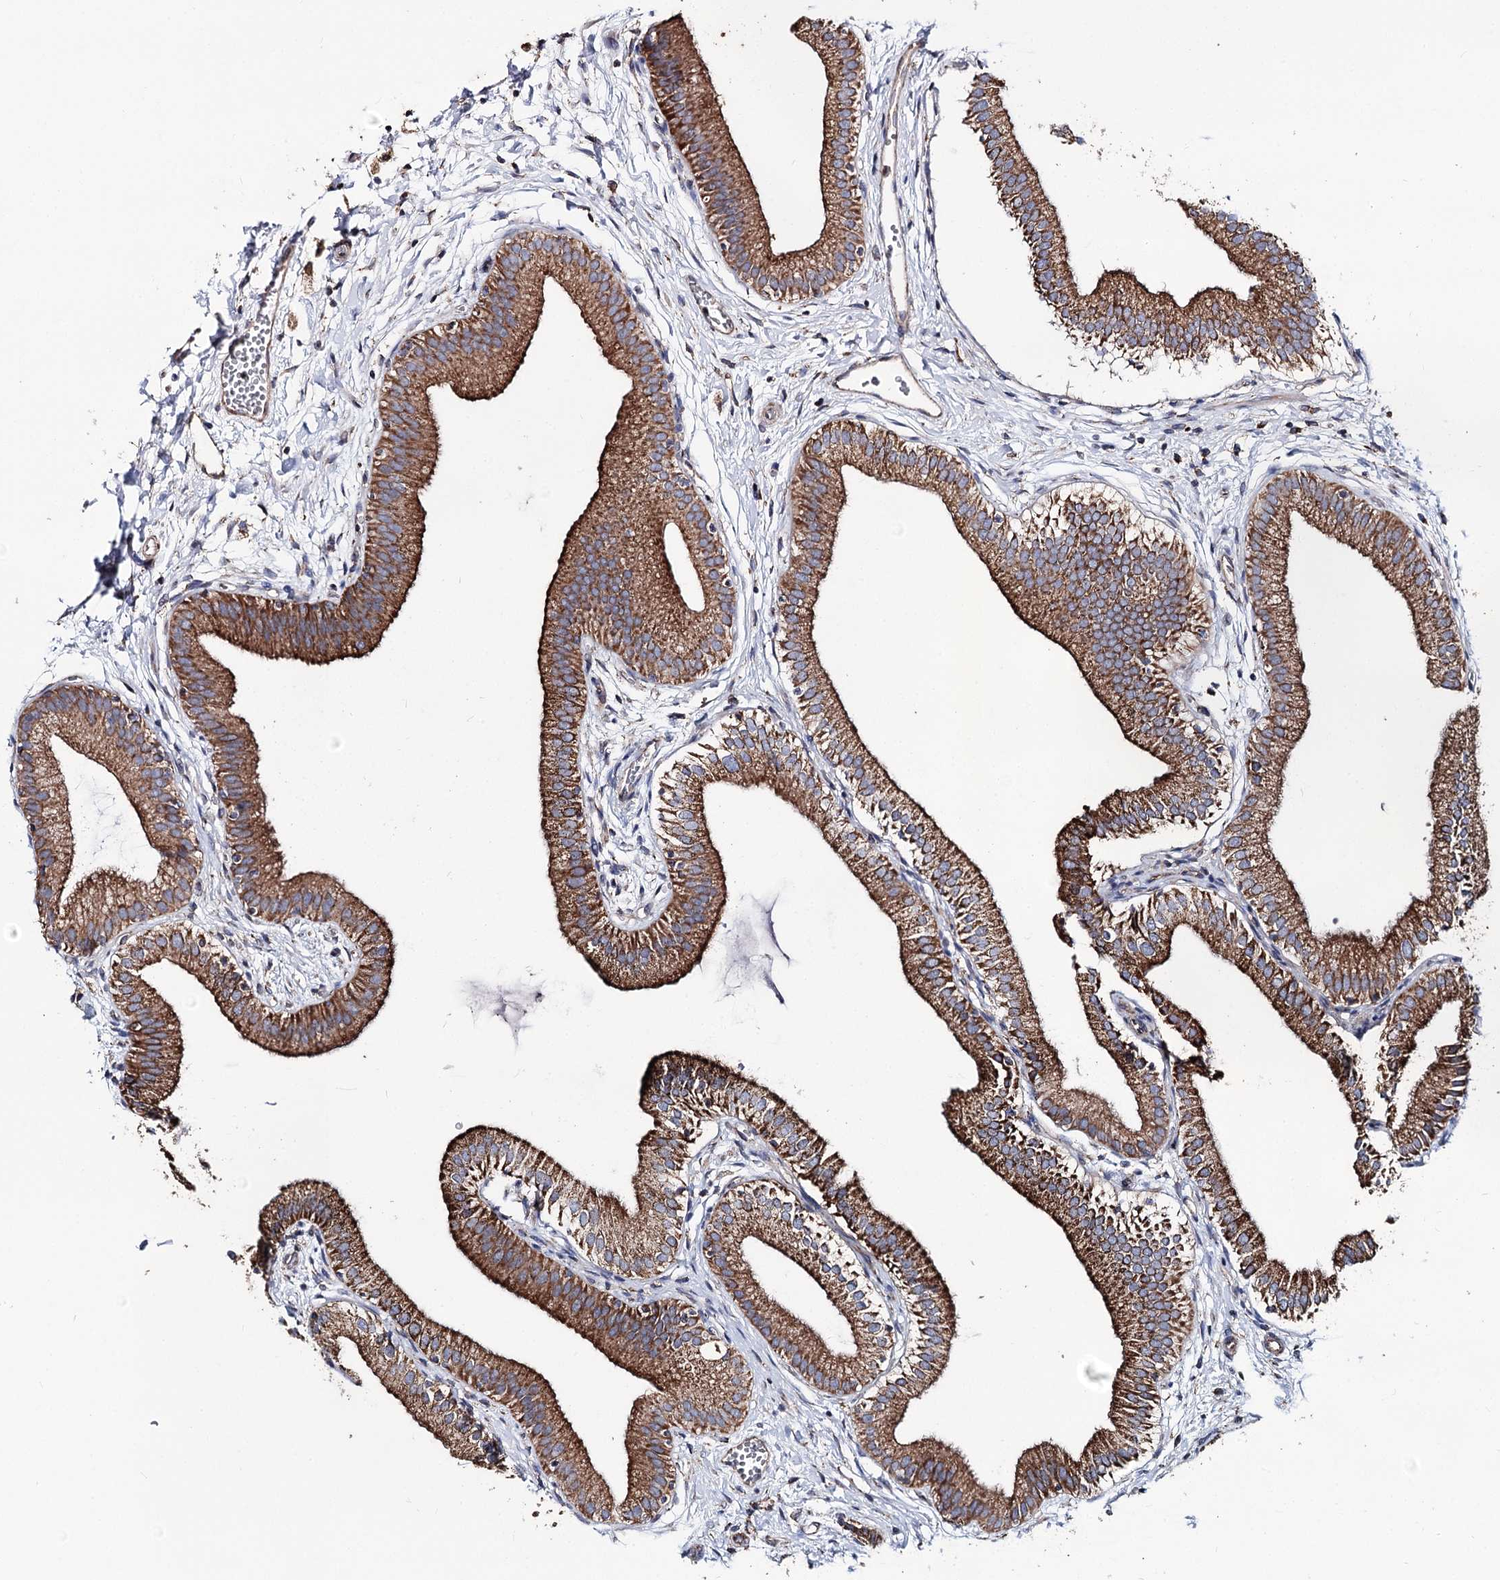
{"staining": {"intensity": "strong", "quantity": ">75%", "location": "cytoplasmic/membranous"}, "tissue": "gallbladder", "cell_type": "Glandular cells", "image_type": "normal", "snomed": [{"axis": "morphology", "description": "Normal tissue, NOS"}, {"axis": "topography", "description": "Gallbladder"}], "caption": "This is a photomicrograph of immunohistochemistry staining of benign gallbladder, which shows strong positivity in the cytoplasmic/membranous of glandular cells.", "gene": "MSANTD2", "patient": {"sex": "male", "age": 55}}